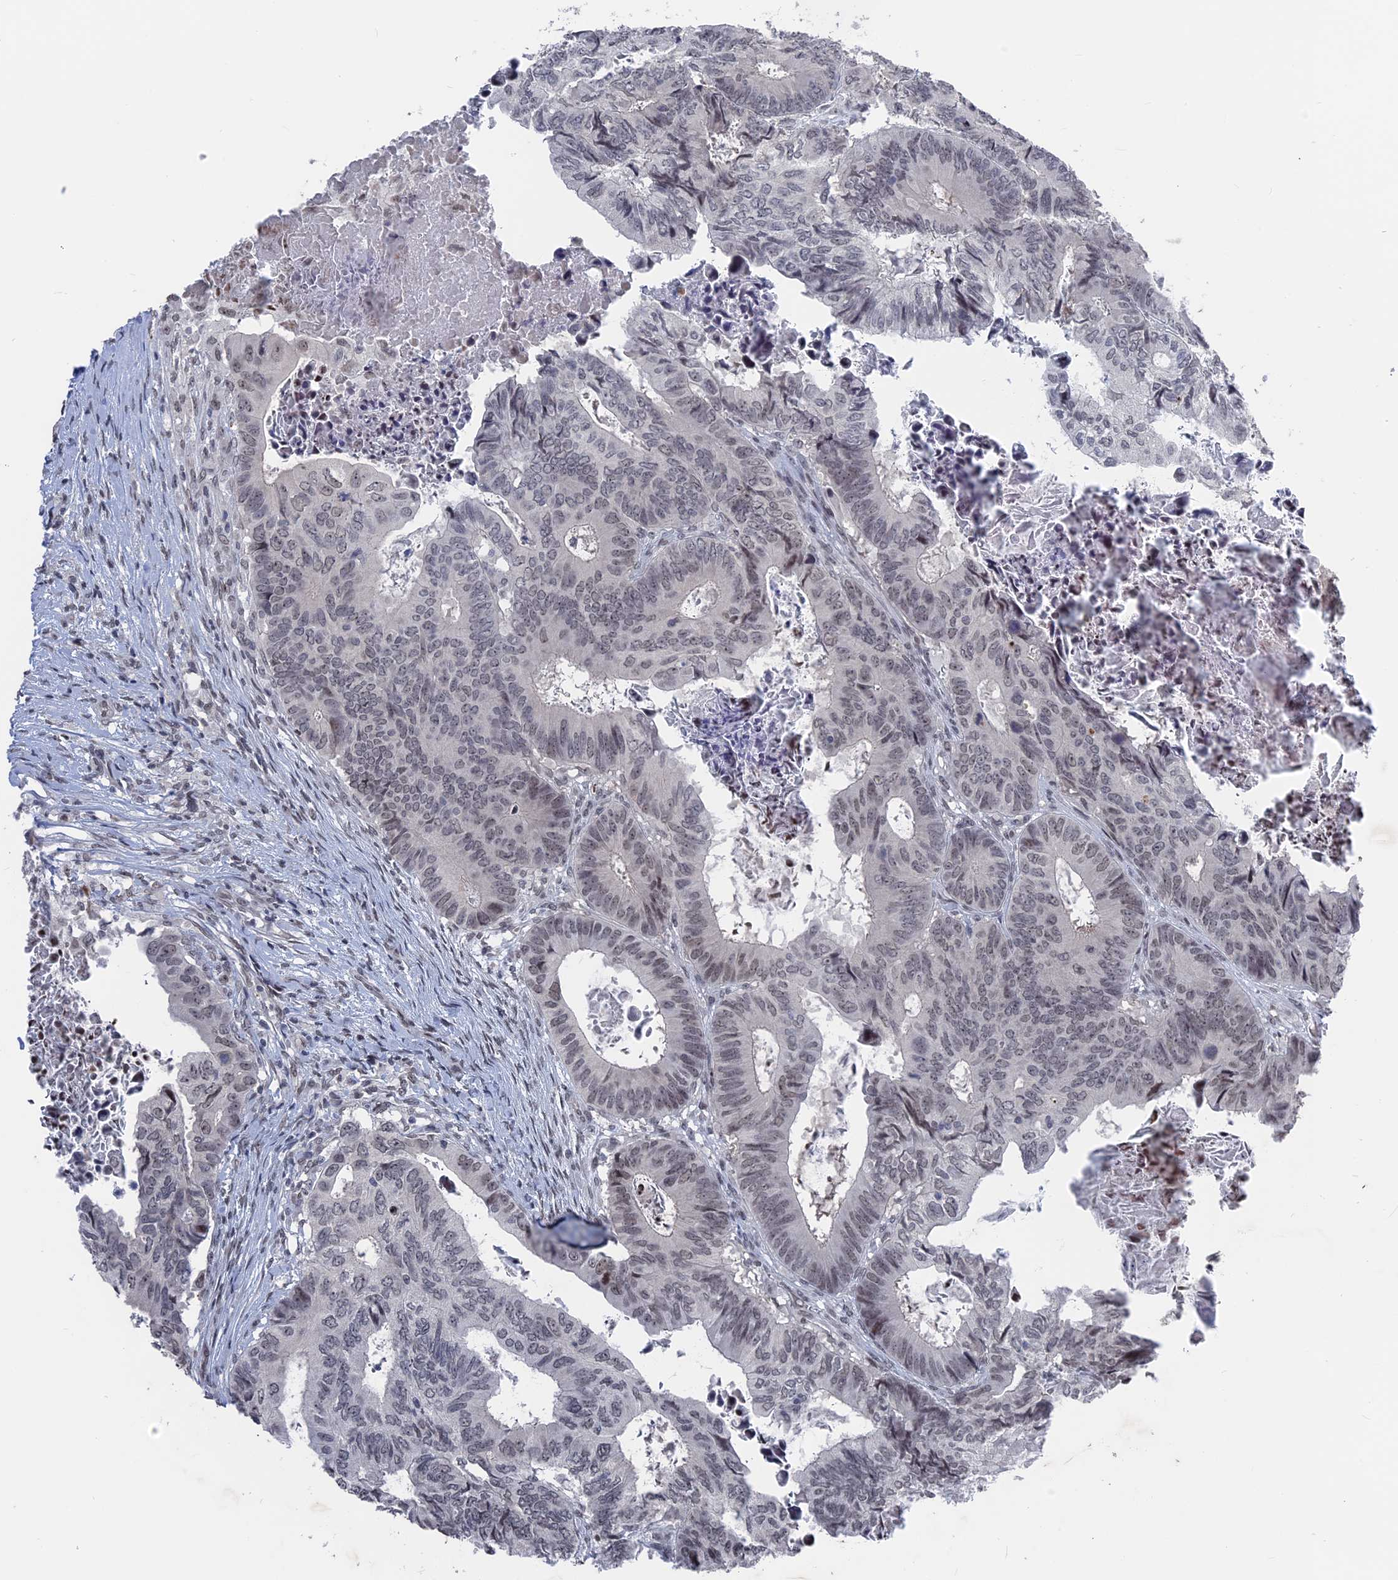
{"staining": {"intensity": "weak", "quantity": "25%-75%", "location": "nuclear"}, "tissue": "colorectal cancer", "cell_type": "Tumor cells", "image_type": "cancer", "snomed": [{"axis": "morphology", "description": "Adenocarcinoma, NOS"}, {"axis": "topography", "description": "Colon"}], "caption": "Protein staining of colorectal adenocarcinoma tissue exhibits weak nuclear staining in approximately 25%-75% of tumor cells.", "gene": "NR2C2AP", "patient": {"sex": "male", "age": 85}}